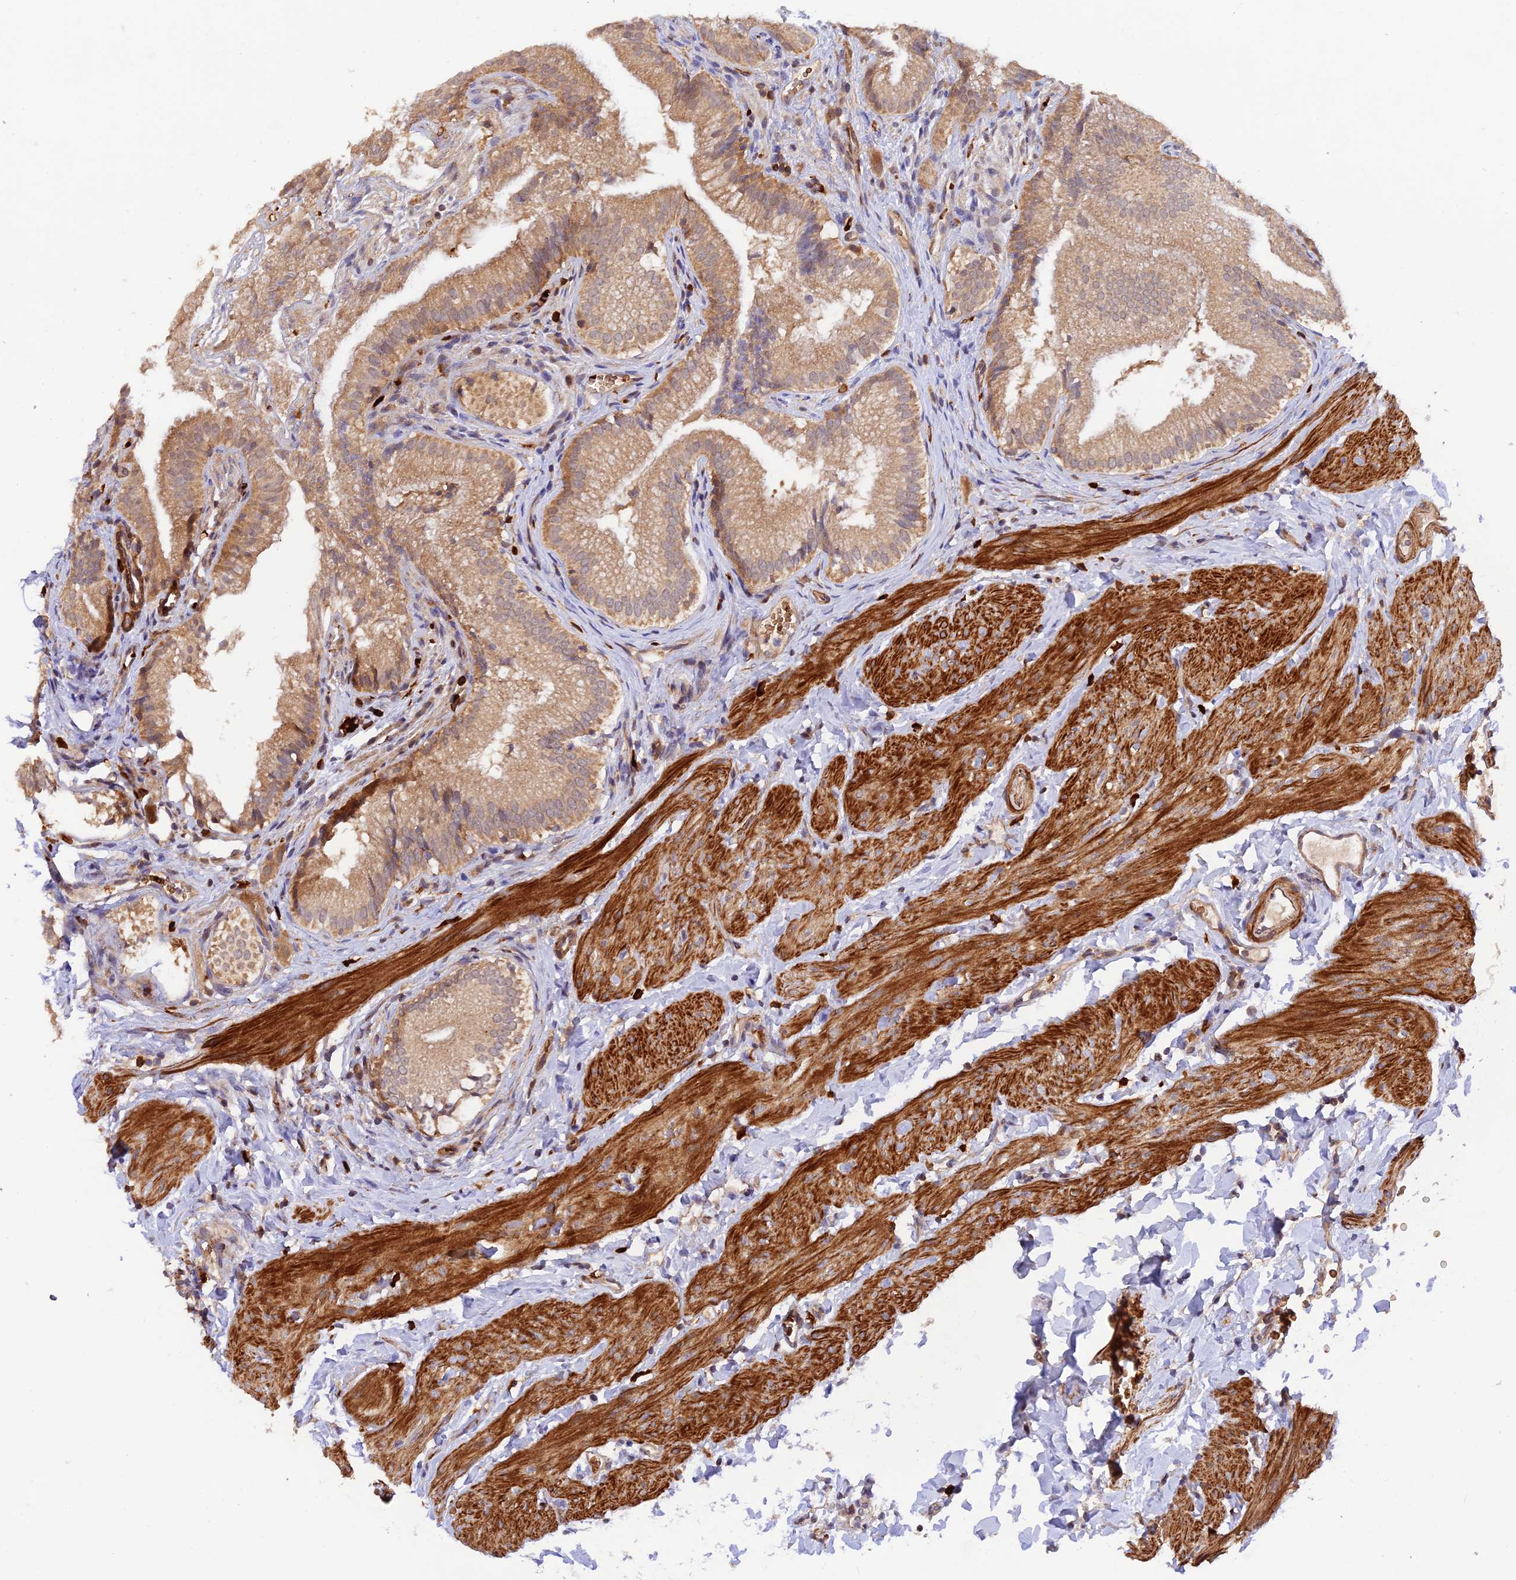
{"staining": {"intensity": "moderate", "quantity": ">75%", "location": "cytoplasmic/membranous"}, "tissue": "gallbladder", "cell_type": "Glandular cells", "image_type": "normal", "snomed": [{"axis": "morphology", "description": "Normal tissue, NOS"}, {"axis": "topography", "description": "Gallbladder"}], "caption": "This image reveals immunohistochemistry (IHC) staining of normal gallbladder, with medium moderate cytoplasmic/membranous expression in about >75% of glandular cells.", "gene": "WDFY4", "patient": {"sex": "female", "age": 30}}